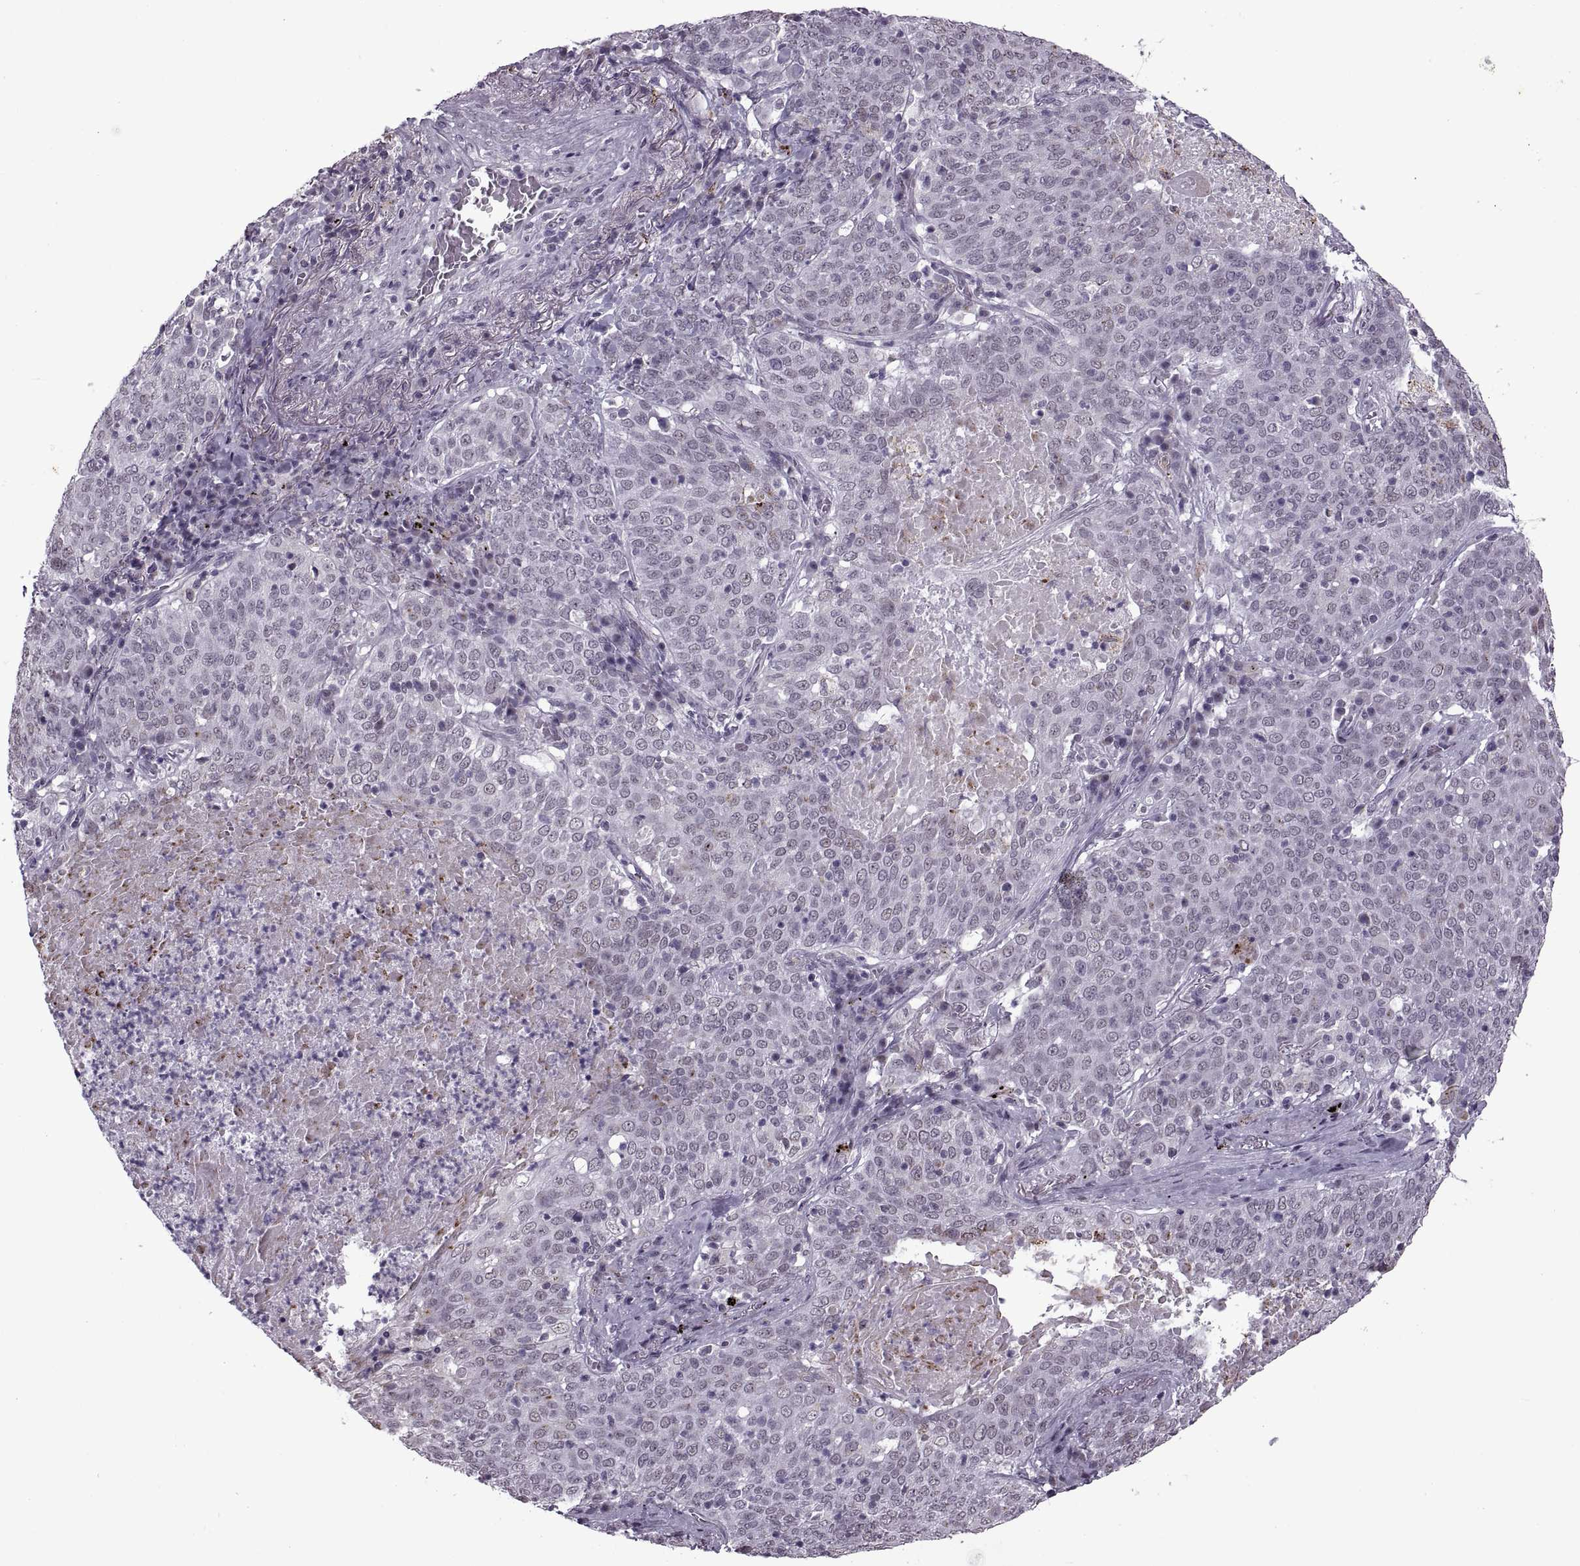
{"staining": {"intensity": "negative", "quantity": "none", "location": "none"}, "tissue": "lung cancer", "cell_type": "Tumor cells", "image_type": "cancer", "snomed": [{"axis": "morphology", "description": "Squamous cell carcinoma, NOS"}, {"axis": "topography", "description": "Lung"}], "caption": "This is an immunohistochemistry (IHC) photomicrograph of human squamous cell carcinoma (lung). There is no expression in tumor cells.", "gene": "PRSS37", "patient": {"sex": "male", "age": 82}}